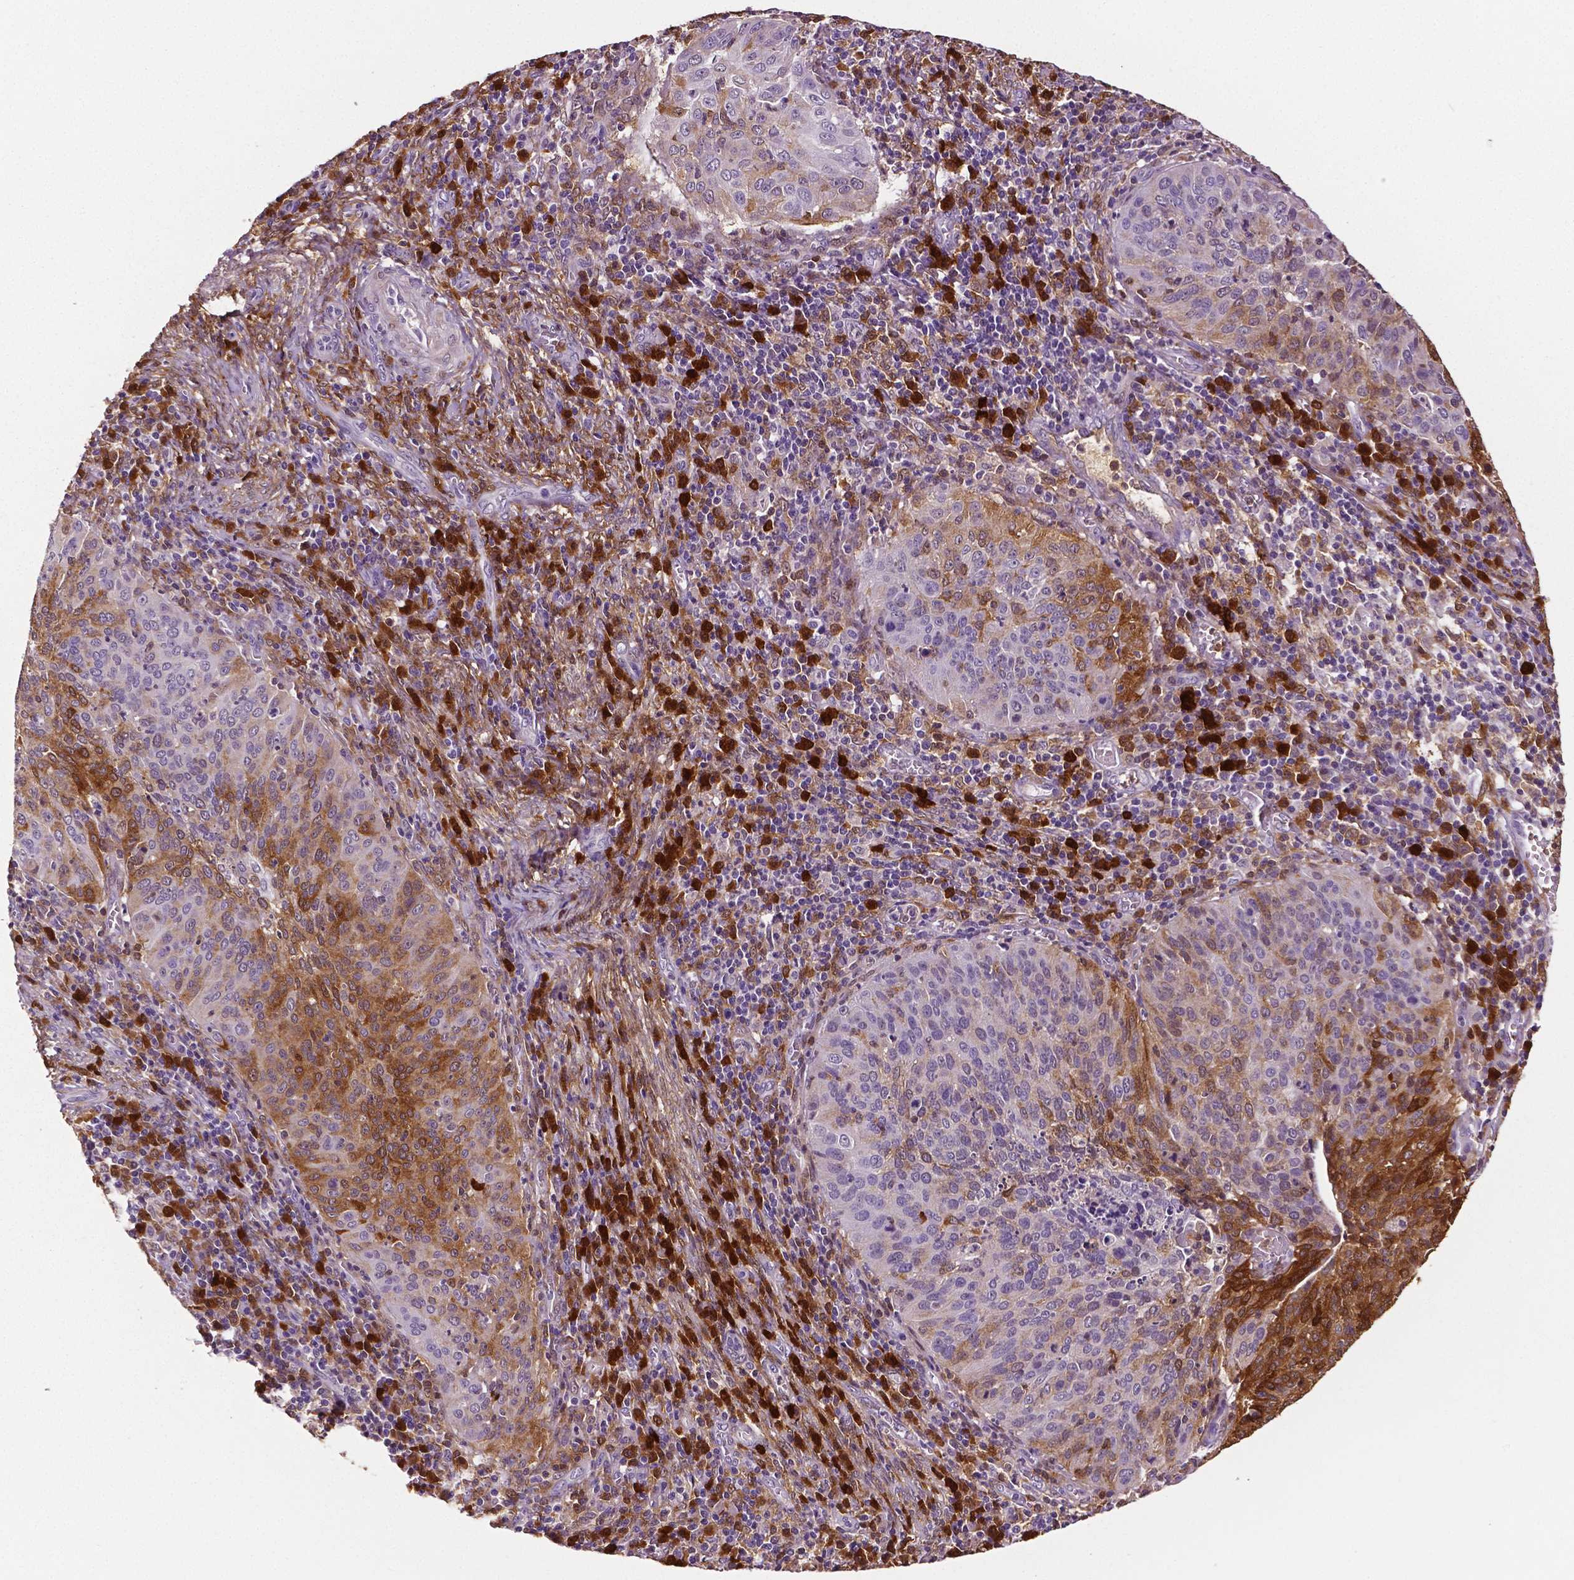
{"staining": {"intensity": "moderate", "quantity": "25%-75%", "location": "cytoplasmic/membranous"}, "tissue": "cervical cancer", "cell_type": "Tumor cells", "image_type": "cancer", "snomed": [{"axis": "morphology", "description": "Squamous cell carcinoma, NOS"}, {"axis": "topography", "description": "Cervix"}], "caption": "An immunohistochemistry (IHC) histopathology image of tumor tissue is shown. Protein staining in brown labels moderate cytoplasmic/membranous positivity in cervical cancer within tumor cells. The protein is stained brown, and the nuclei are stained in blue (DAB (3,3'-diaminobenzidine) IHC with brightfield microscopy, high magnification).", "gene": "PHGDH", "patient": {"sex": "female", "age": 39}}